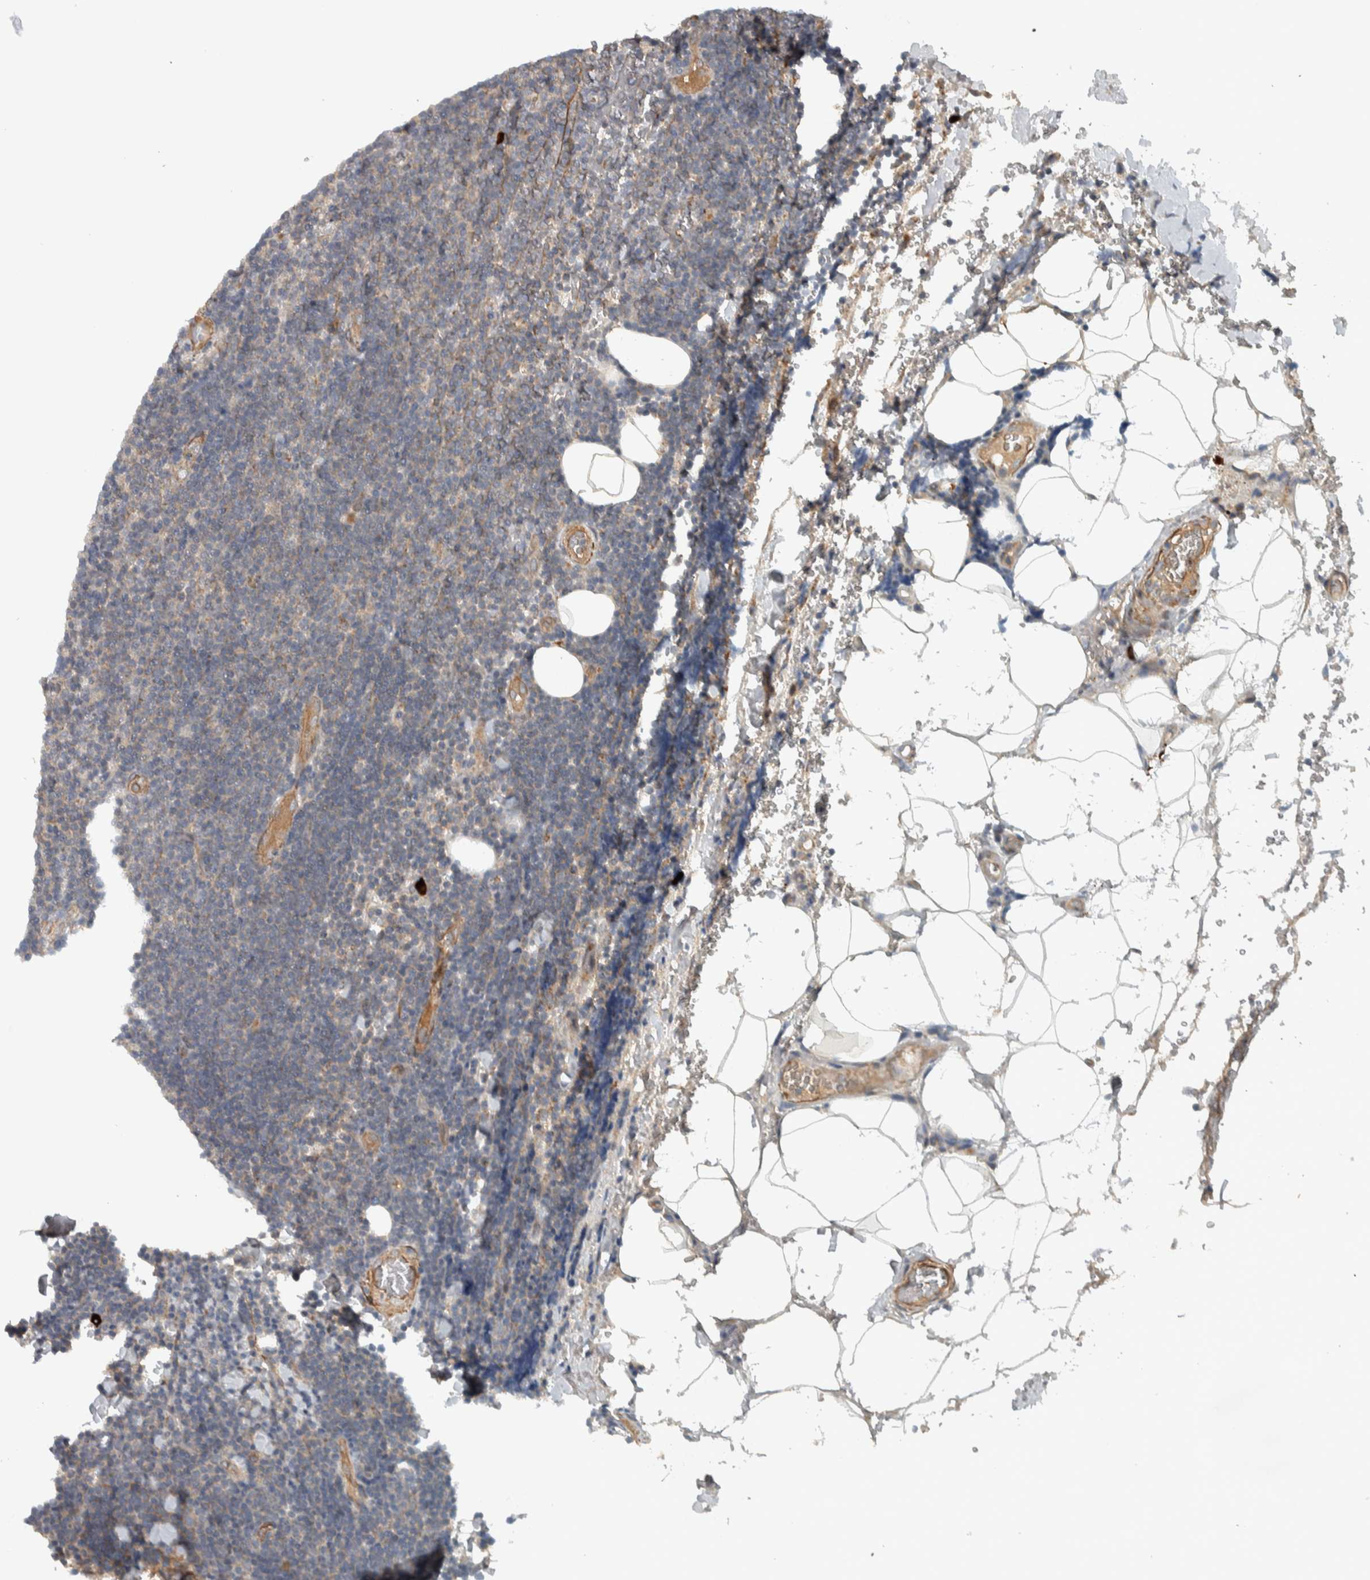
{"staining": {"intensity": "weak", "quantity": "<25%", "location": "cytoplasmic/membranous"}, "tissue": "lymphoma", "cell_type": "Tumor cells", "image_type": "cancer", "snomed": [{"axis": "morphology", "description": "Malignant lymphoma, non-Hodgkin's type, Low grade"}, {"axis": "topography", "description": "Lymph node"}], "caption": "Lymphoma stained for a protein using immunohistochemistry shows no expression tumor cells.", "gene": "LBHD1", "patient": {"sex": "male", "age": 66}}